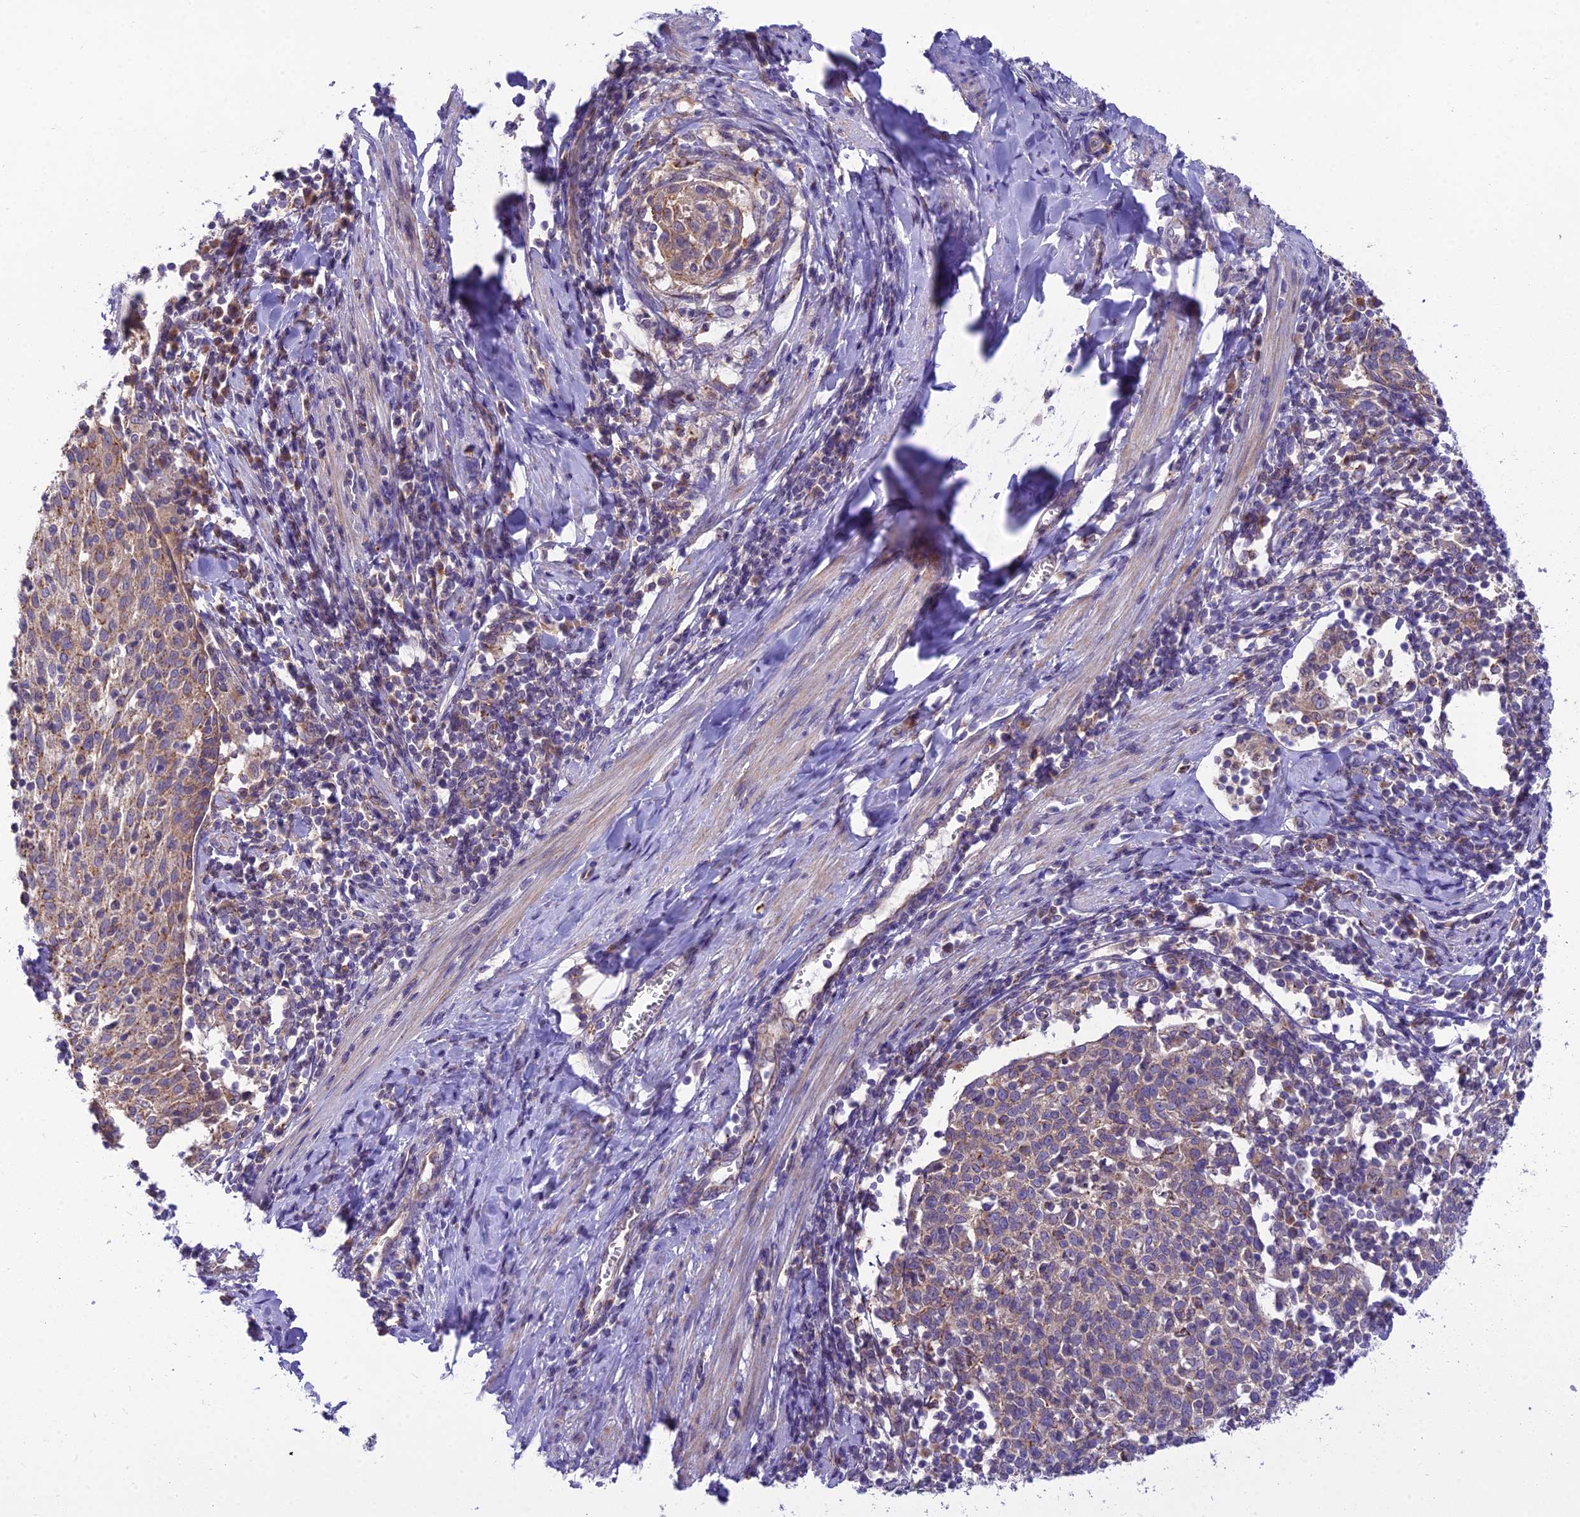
{"staining": {"intensity": "weak", "quantity": ">75%", "location": "cytoplasmic/membranous"}, "tissue": "cervical cancer", "cell_type": "Tumor cells", "image_type": "cancer", "snomed": [{"axis": "morphology", "description": "Squamous cell carcinoma, NOS"}, {"axis": "topography", "description": "Cervix"}], "caption": "The histopathology image demonstrates immunohistochemical staining of squamous cell carcinoma (cervical). There is weak cytoplasmic/membranous expression is identified in about >75% of tumor cells.", "gene": "GOLPH3", "patient": {"sex": "female", "age": 52}}